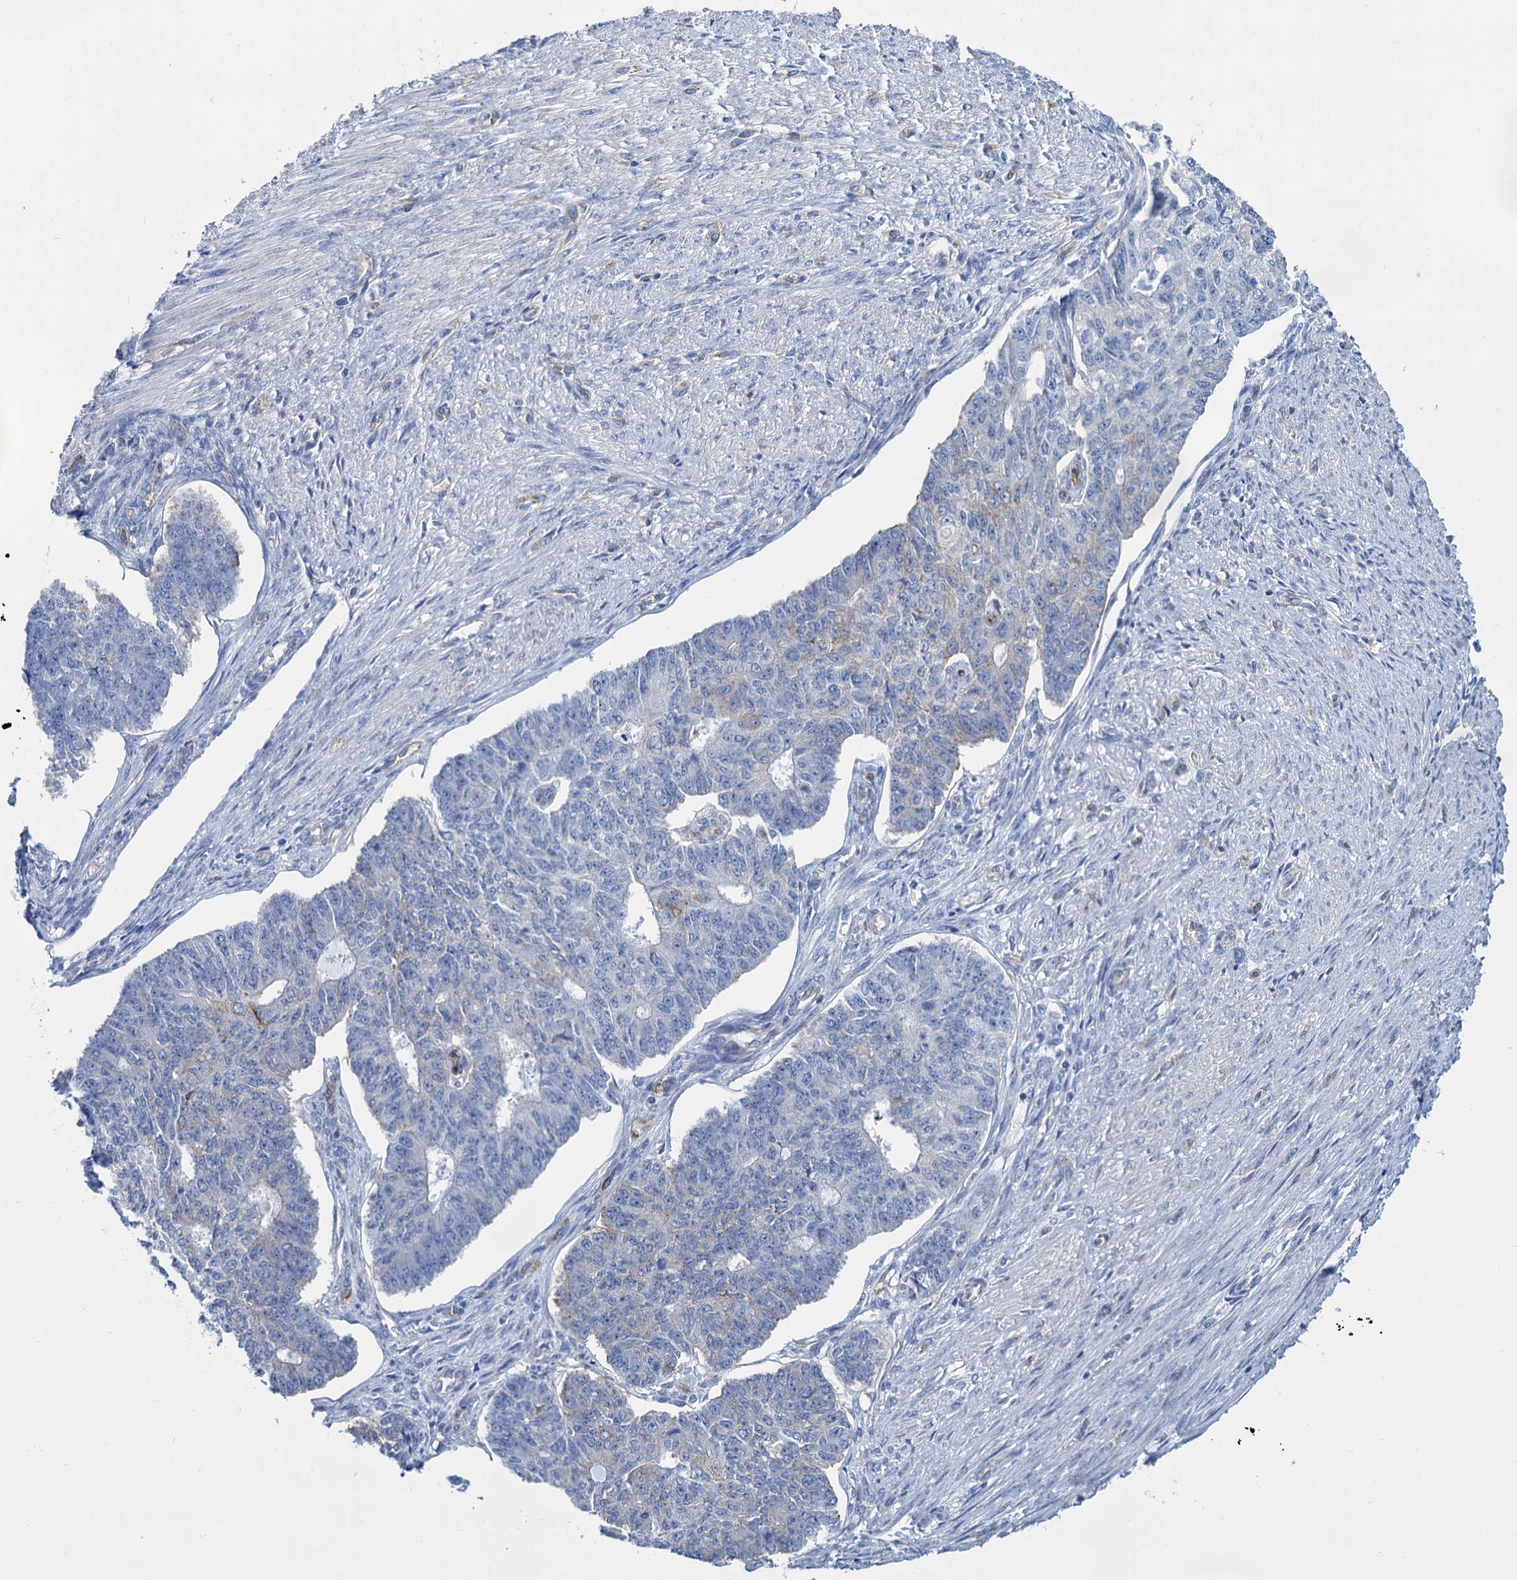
{"staining": {"intensity": "negative", "quantity": "none", "location": "none"}, "tissue": "endometrial cancer", "cell_type": "Tumor cells", "image_type": "cancer", "snomed": [{"axis": "morphology", "description": "Adenocarcinoma, NOS"}, {"axis": "topography", "description": "Endometrium"}], "caption": "An image of endometrial adenocarcinoma stained for a protein shows no brown staining in tumor cells.", "gene": "SLC1A3", "patient": {"sex": "female", "age": 32}}